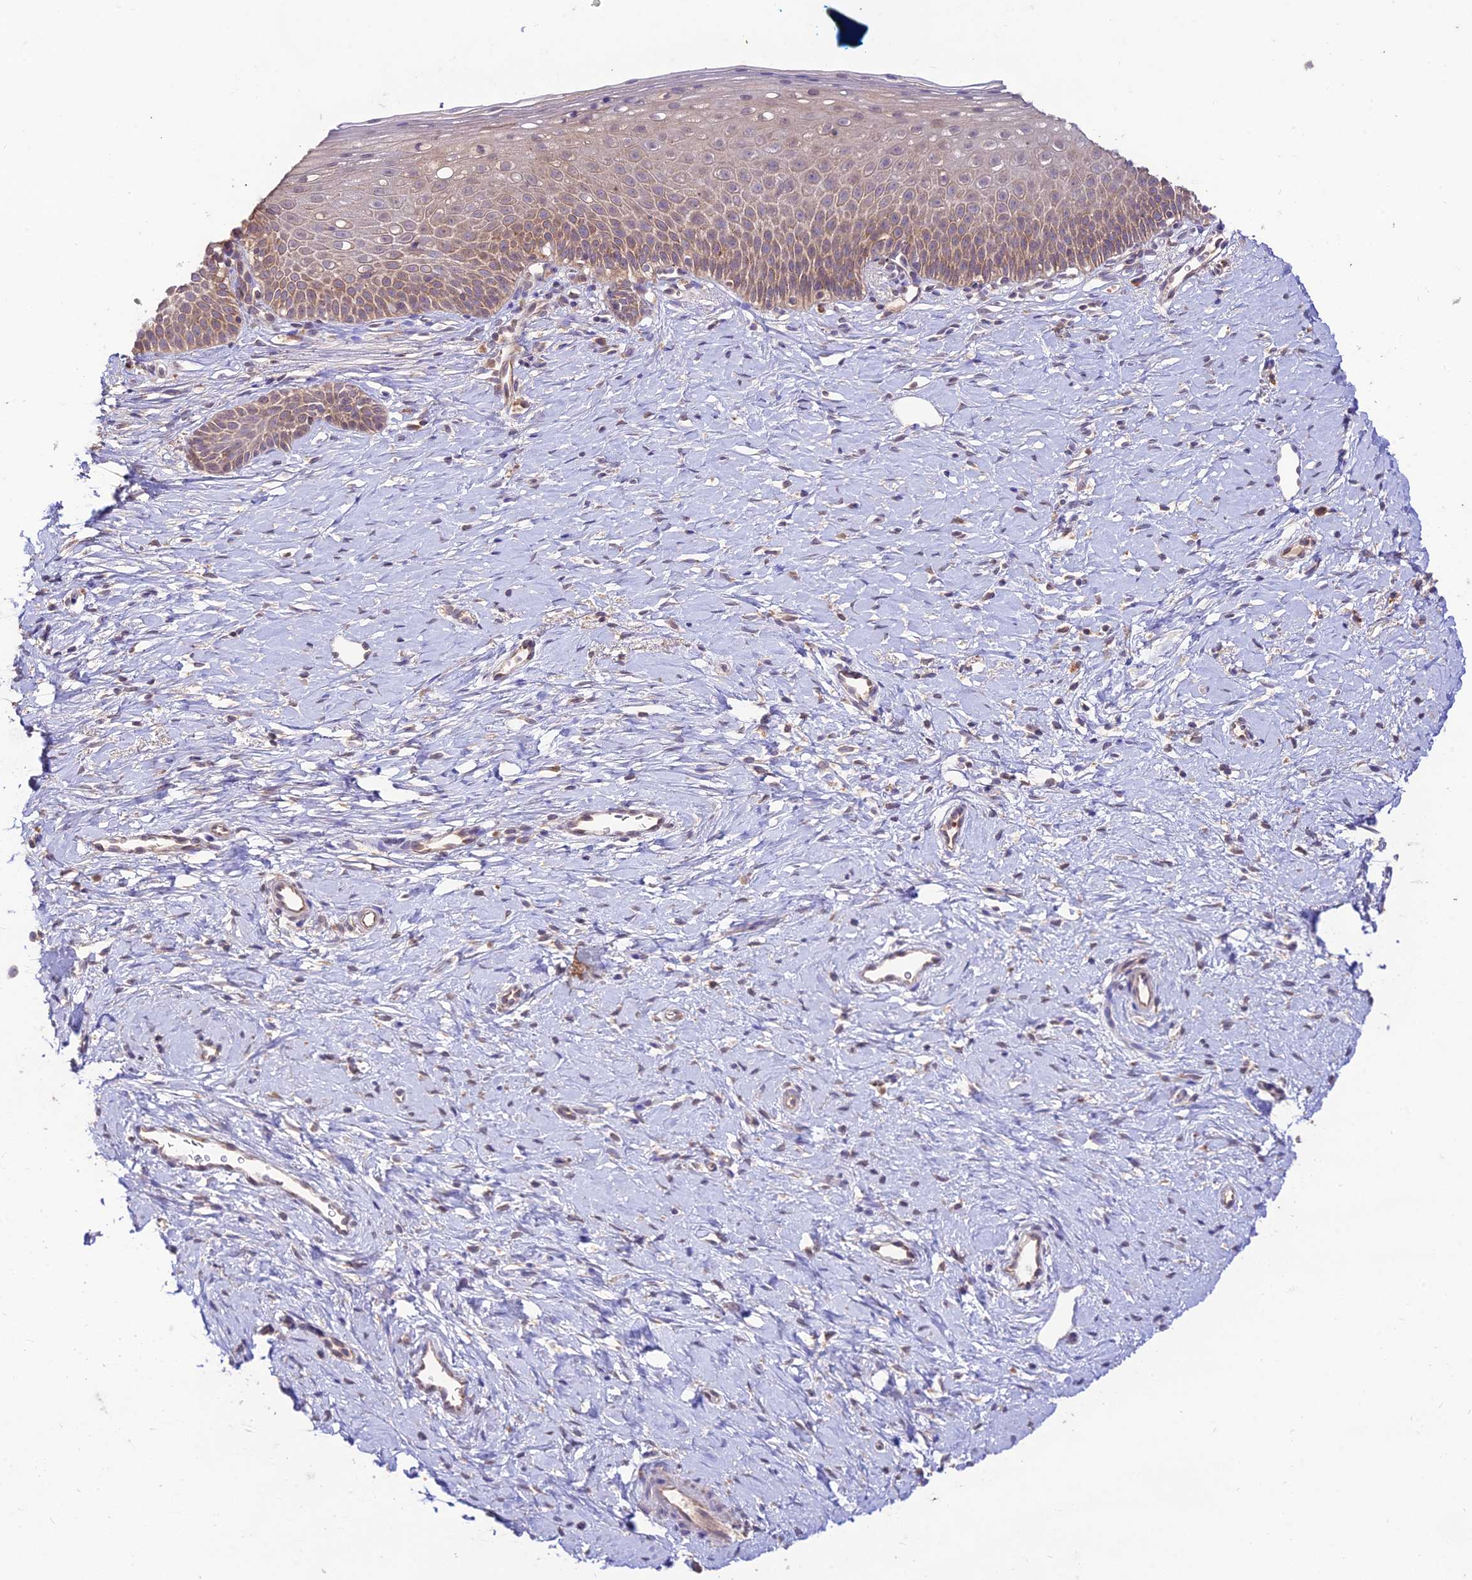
{"staining": {"intensity": "weak", "quantity": ">75%", "location": "cytoplasmic/membranous"}, "tissue": "cervix", "cell_type": "Glandular cells", "image_type": "normal", "snomed": [{"axis": "morphology", "description": "Normal tissue, NOS"}, {"axis": "topography", "description": "Cervix"}], "caption": "IHC histopathology image of normal cervix: human cervix stained using immunohistochemistry reveals low levels of weak protein expression localized specifically in the cytoplasmic/membranous of glandular cells, appearing as a cytoplasmic/membranous brown color.", "gene": "TMEM259", "patient": {"sex": "female", "age": 36}}